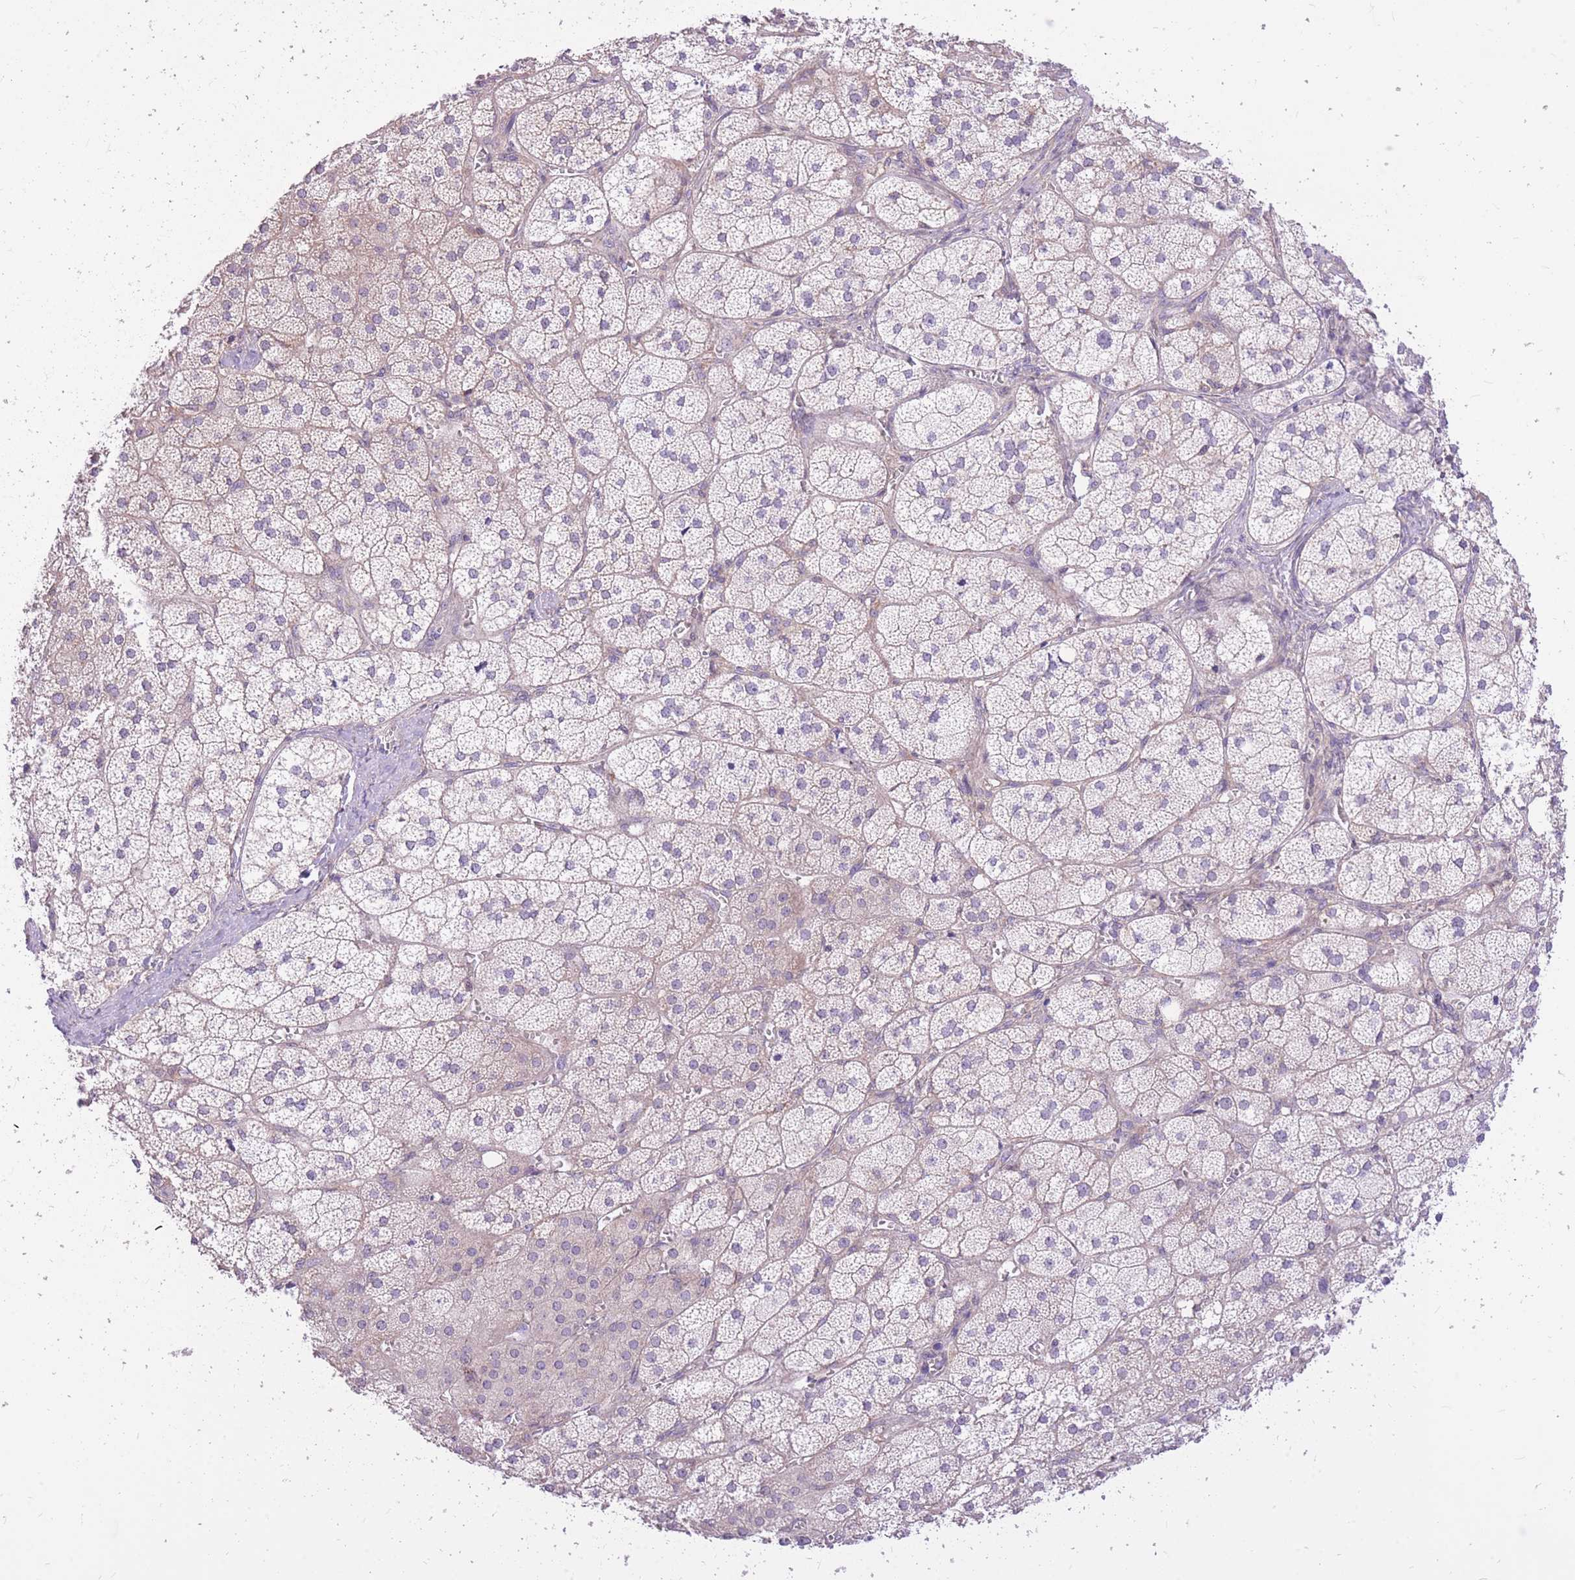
{"staining": {"intensity": "negative", "quantity": "none", "location": "none"}, "tissue": "adrenal gland", "cell_type": "Glandular cells", "image_type": "normal", "snomed": [{"axis": "morphology", "description": "Normal tissue, NOS"}, {"axis": "topography", "description": "Adrenal gland"}], "caption": "The photomicrograph shows no staining of glandular cells in unremarkable adrenal gland.", "gene": "TOPAZ1", "patient": {"sex": "female", "age": 52}}